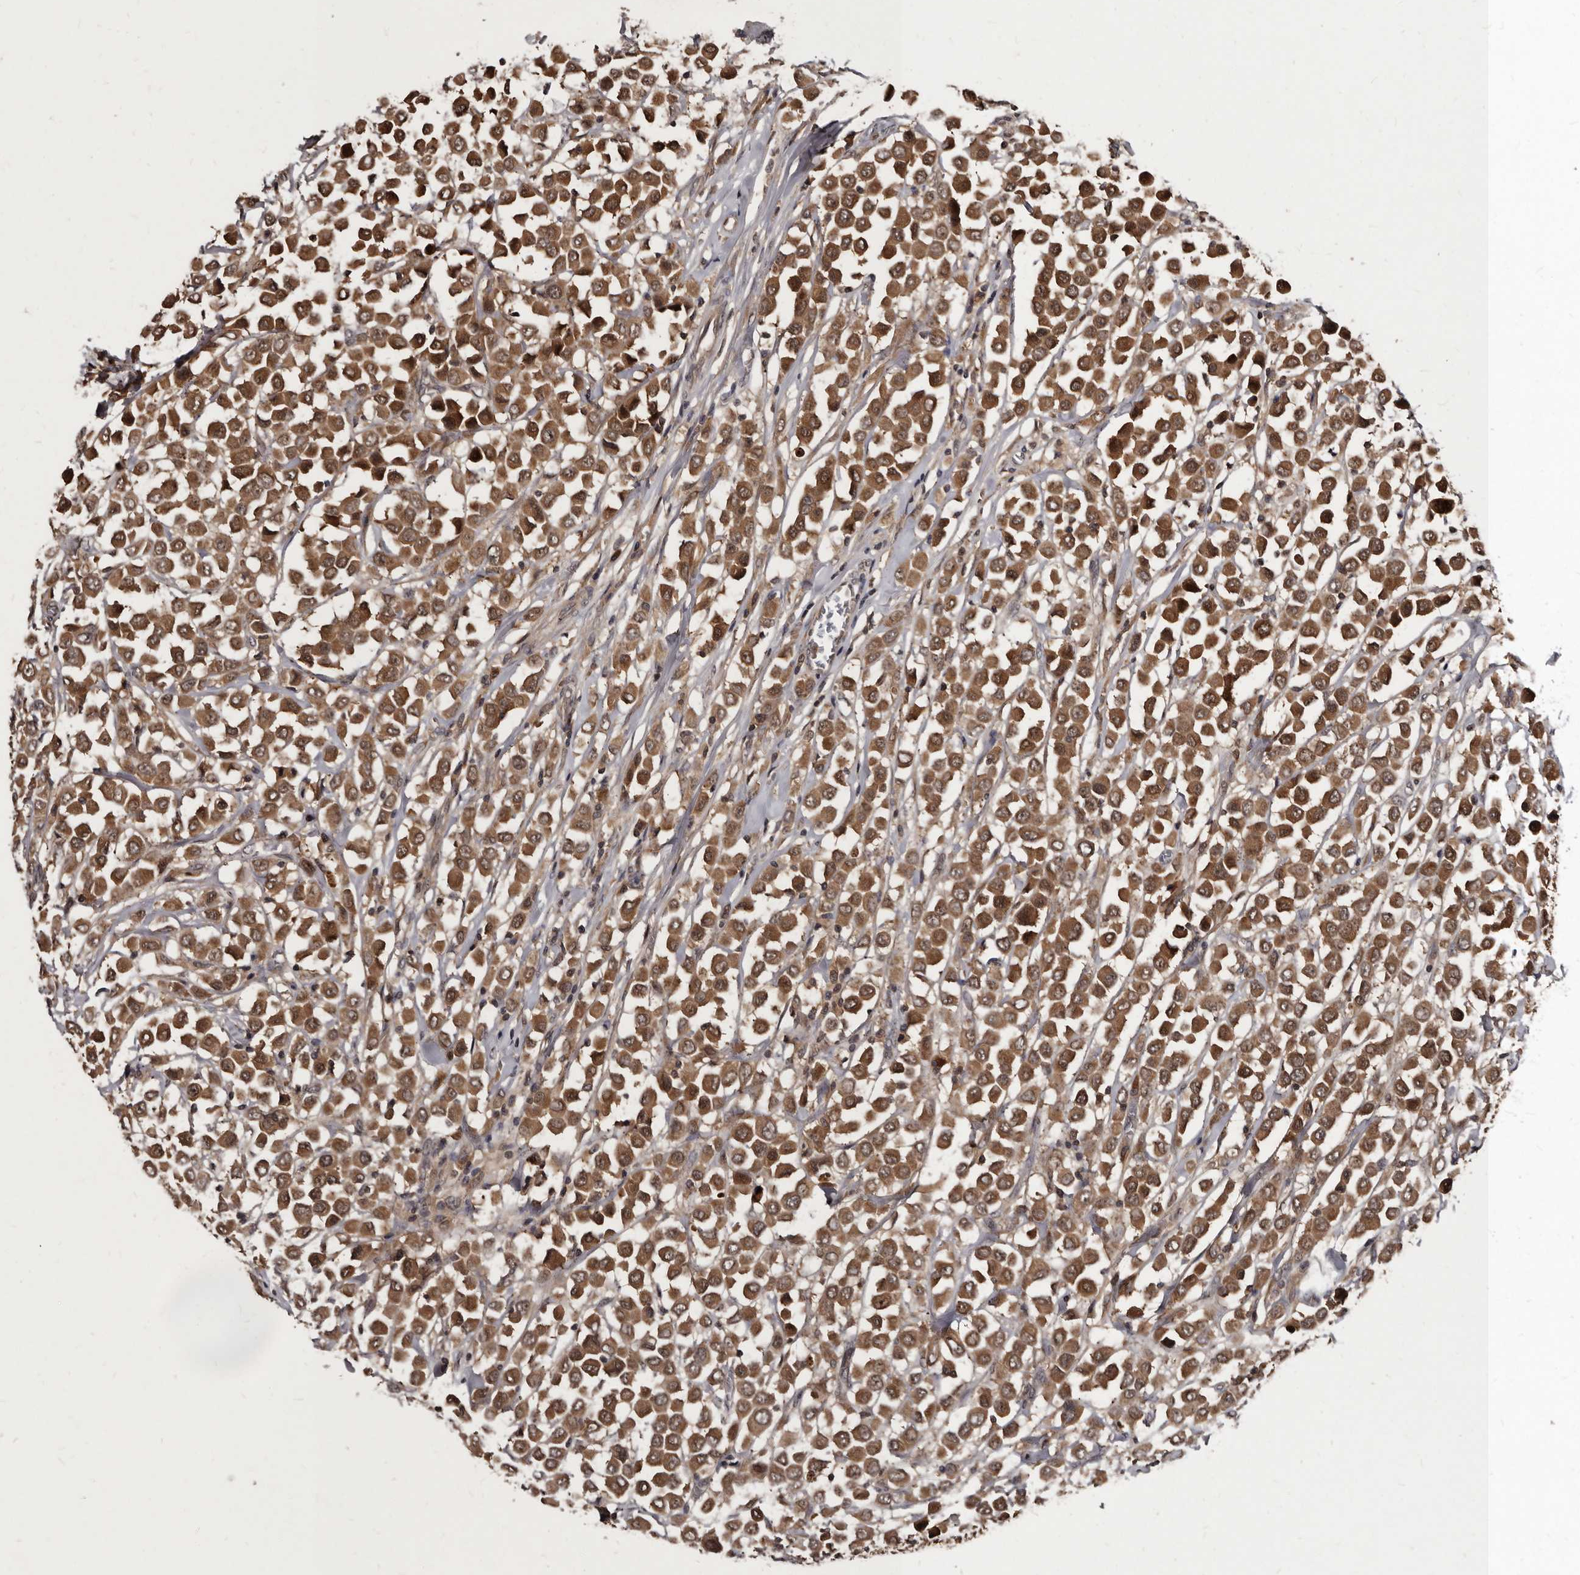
{"staining": {"intensity": "moderate", "quantity": ">75%", "location": "cytoplasmic/membranous"}, "tissue": "breast cancer", "cell_type": "Tumor cells", "image_type": "cancer", "snomed": [{"axis": "morphology", "description": "Duct carcinoma"}, {"axis": "topography", "description": "Breast"}], "caption": "Human breast cancer stained with a protein marker exhibits moderate staining in tumor cells.", "gene": "PMVK", "patient": {"sex": "female", "age": 61}}